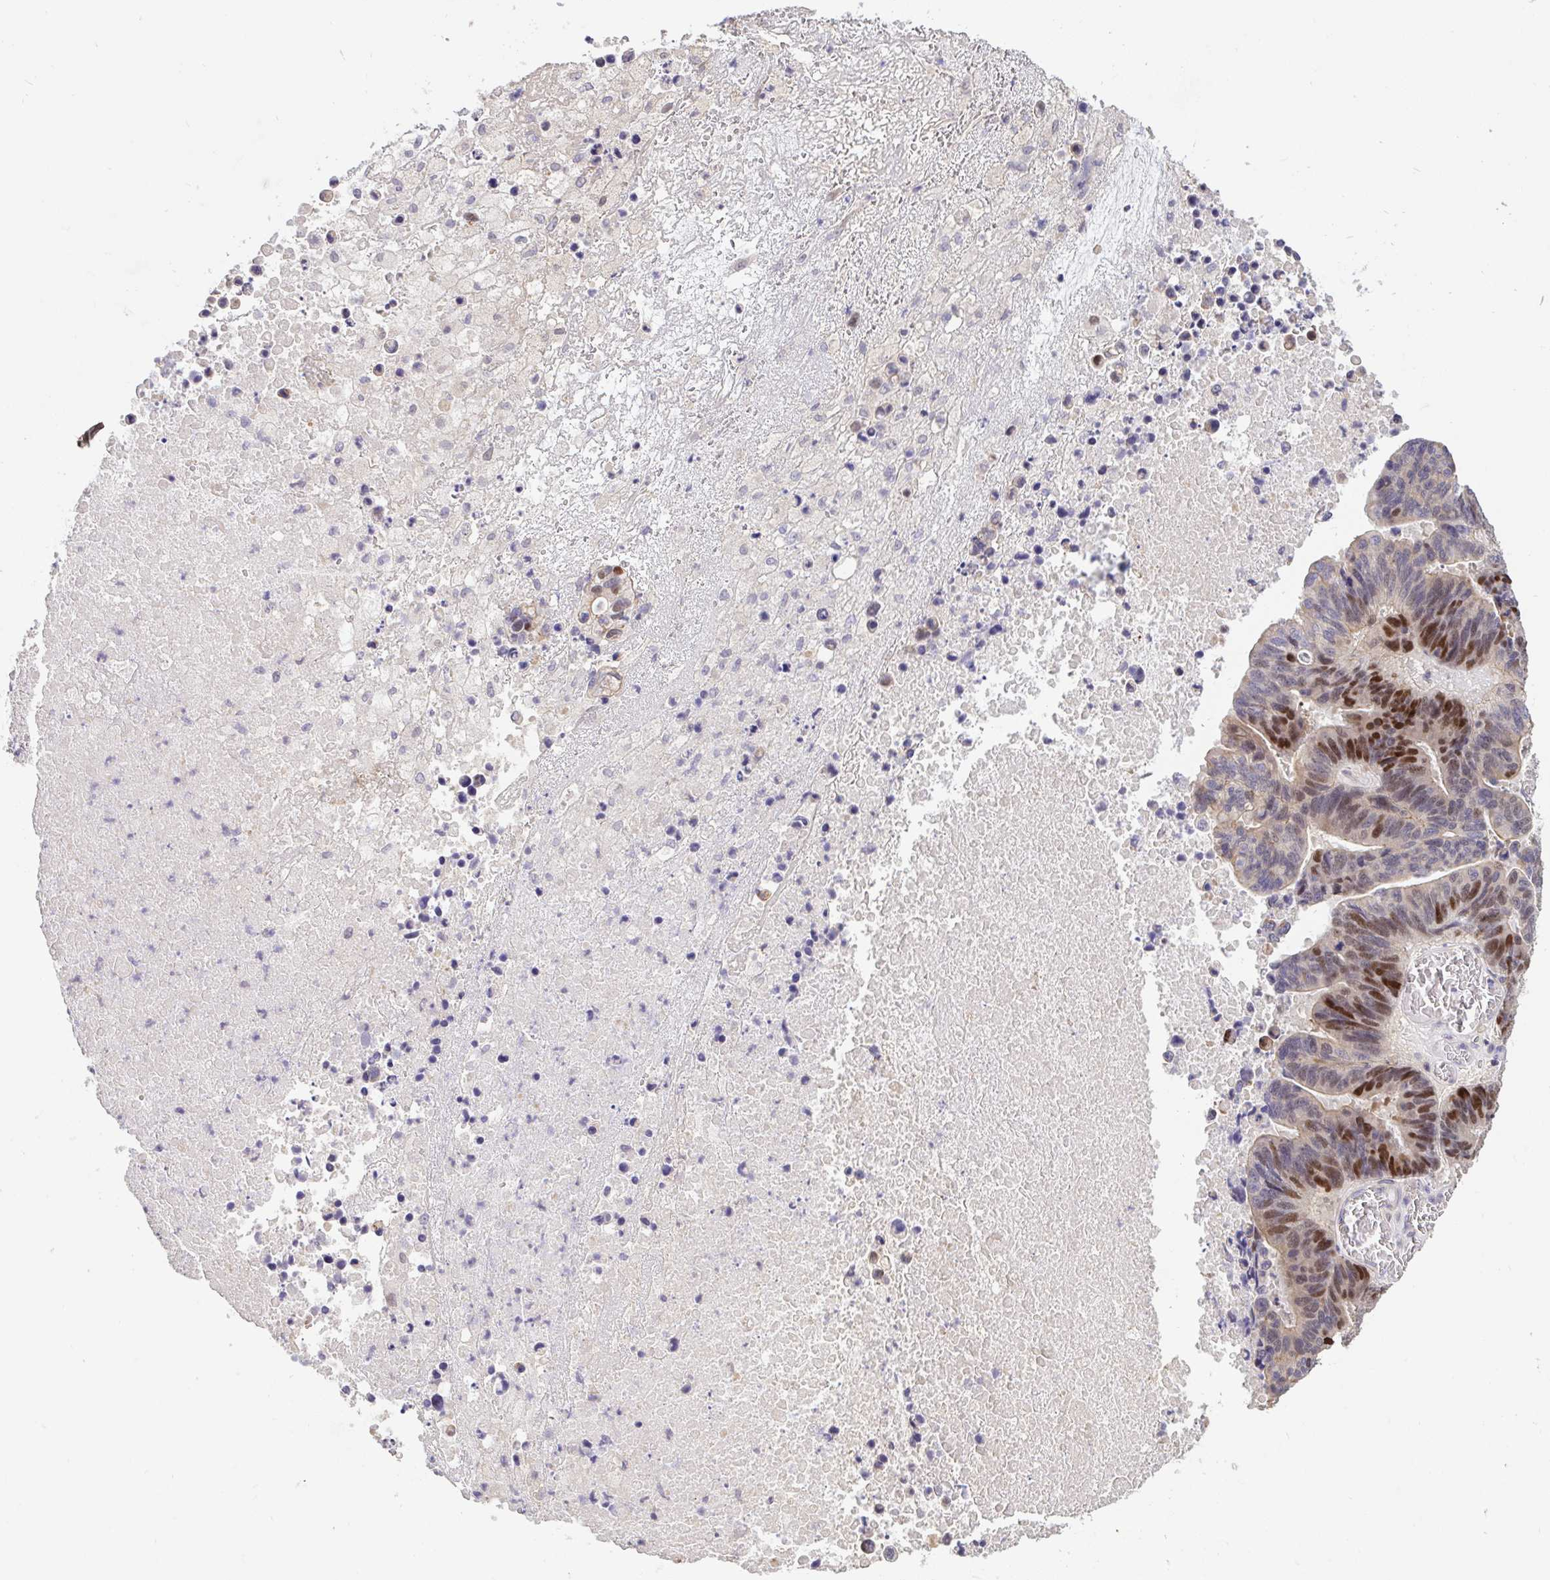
{"staining": {"intensity": "strong", "quantity": "25%-75%", "location": "nuclear"}, "tissue": "lung cancer", "cell_type": "Tumor cells", "image_type": "cancer", "snomed": [{"axis": "morphology", "description": "Aneuploidy"}, {"axis": "morphology", "description": "Adenocarcinoma, NOS"}, {"axis": "morphology", "description": "Adenocarcinoma primary or metastatic"}, {"axis": "topography", "description": "Lung"}], "caption": "This image reveals immunohistochemistry (IHC) staining of human adenocarcinoma (lung), with high strong nuclear positivity in approximately 25%-75% of tumor cells.", "gene": "C19orf54", "patient": {"sex": "female", "age": 75}}